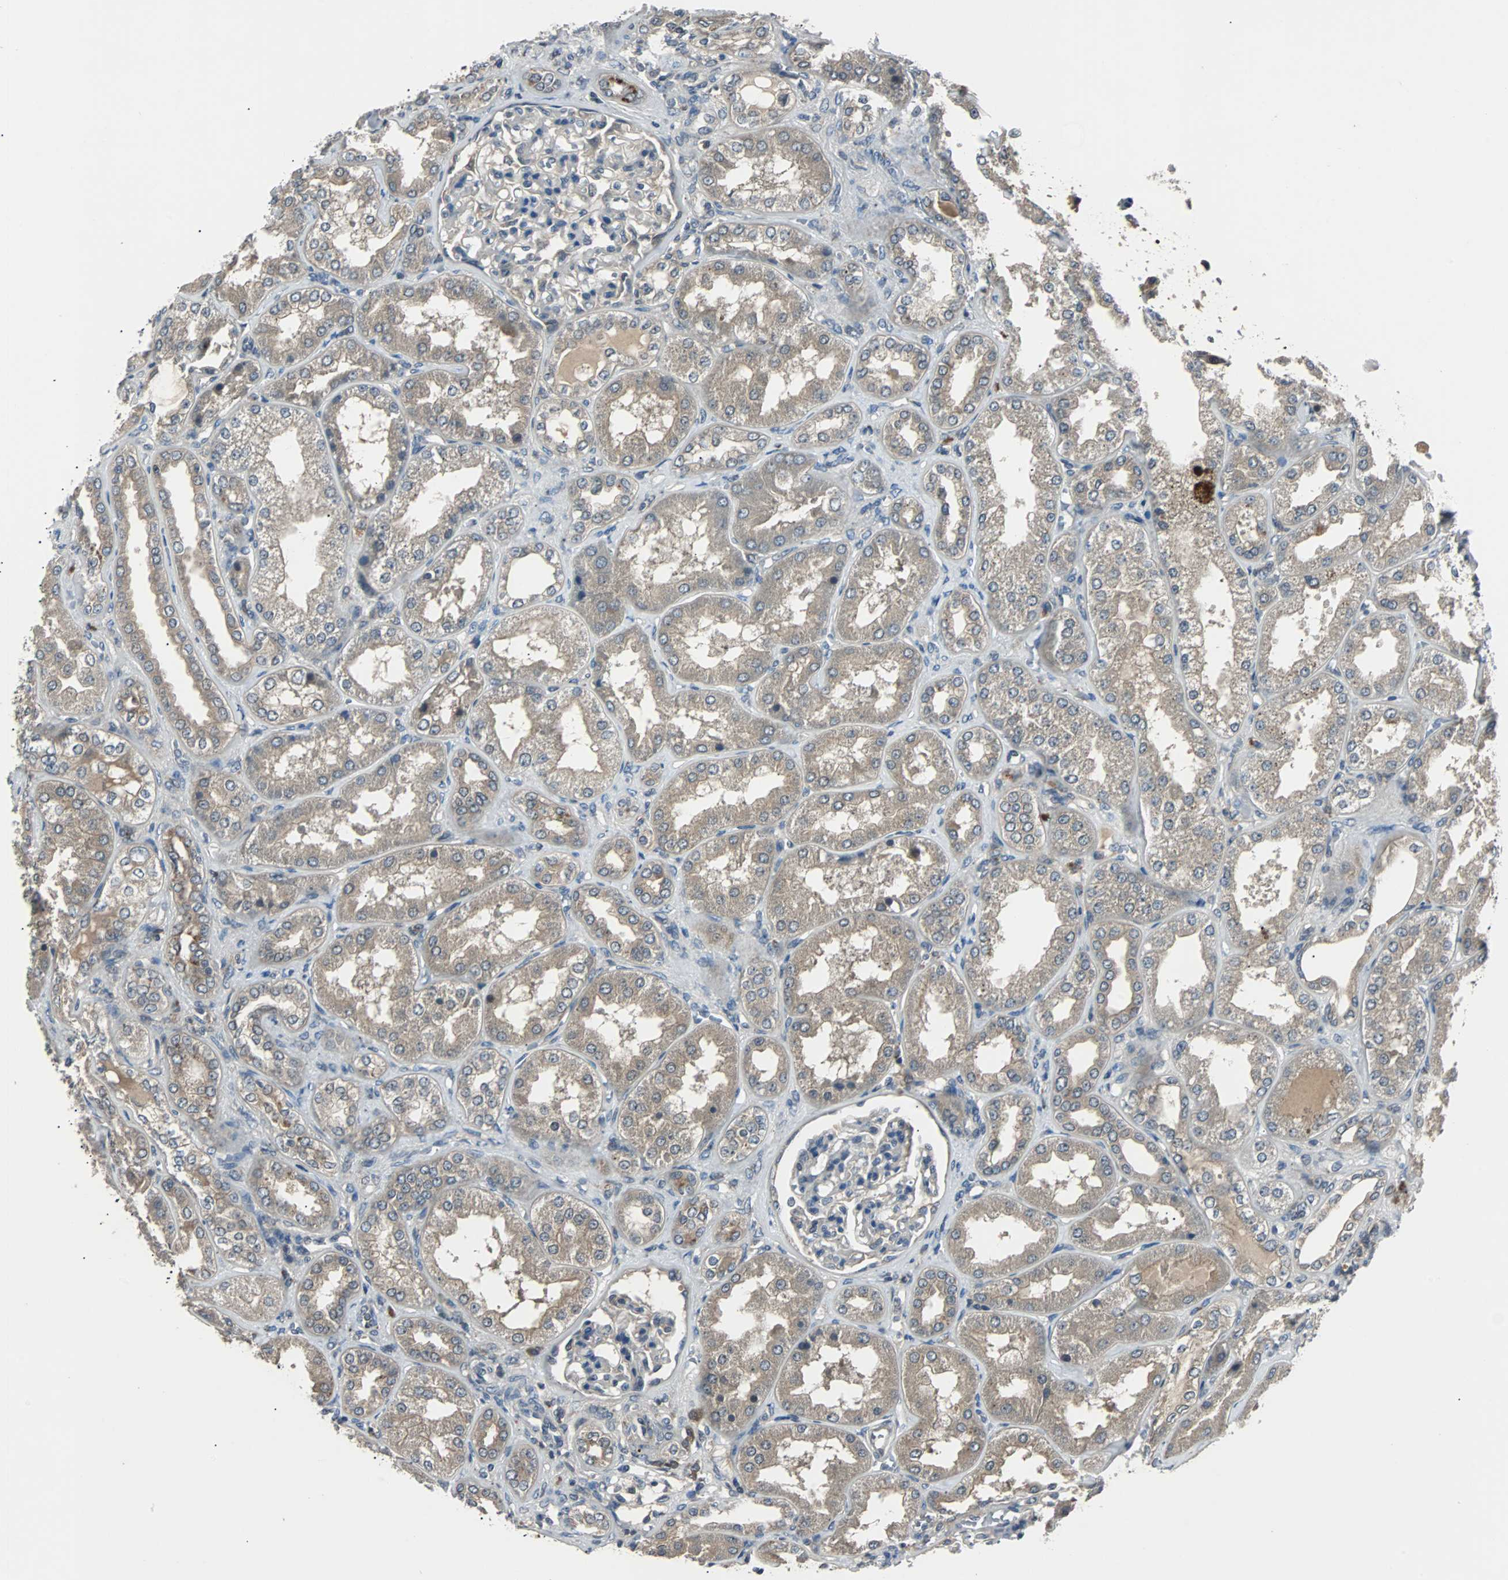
{"staining": {"intensity": "weak", "quantity": ">75%", "location": "cytoplasmic/membranous"}, "tissue": "kidney", "cell_type": "Cells in glomeruli", "image_type": "normal", "snomed": [{"axis": "morphology", "description": "Normal tissue, NOS"}, {"axis": "topography", "description": "Kidney"}], "caption": "This histopathology image demonstrates unremarkable kidney stained with IHC to label a protein in brown. The cytoplasmic/membranous of cells in glomeruli show weak positivity for the protein. Nuclei are counter-stained blue.", "gene": "ARF1", "patient": {"sex": "female", "age": 56}}